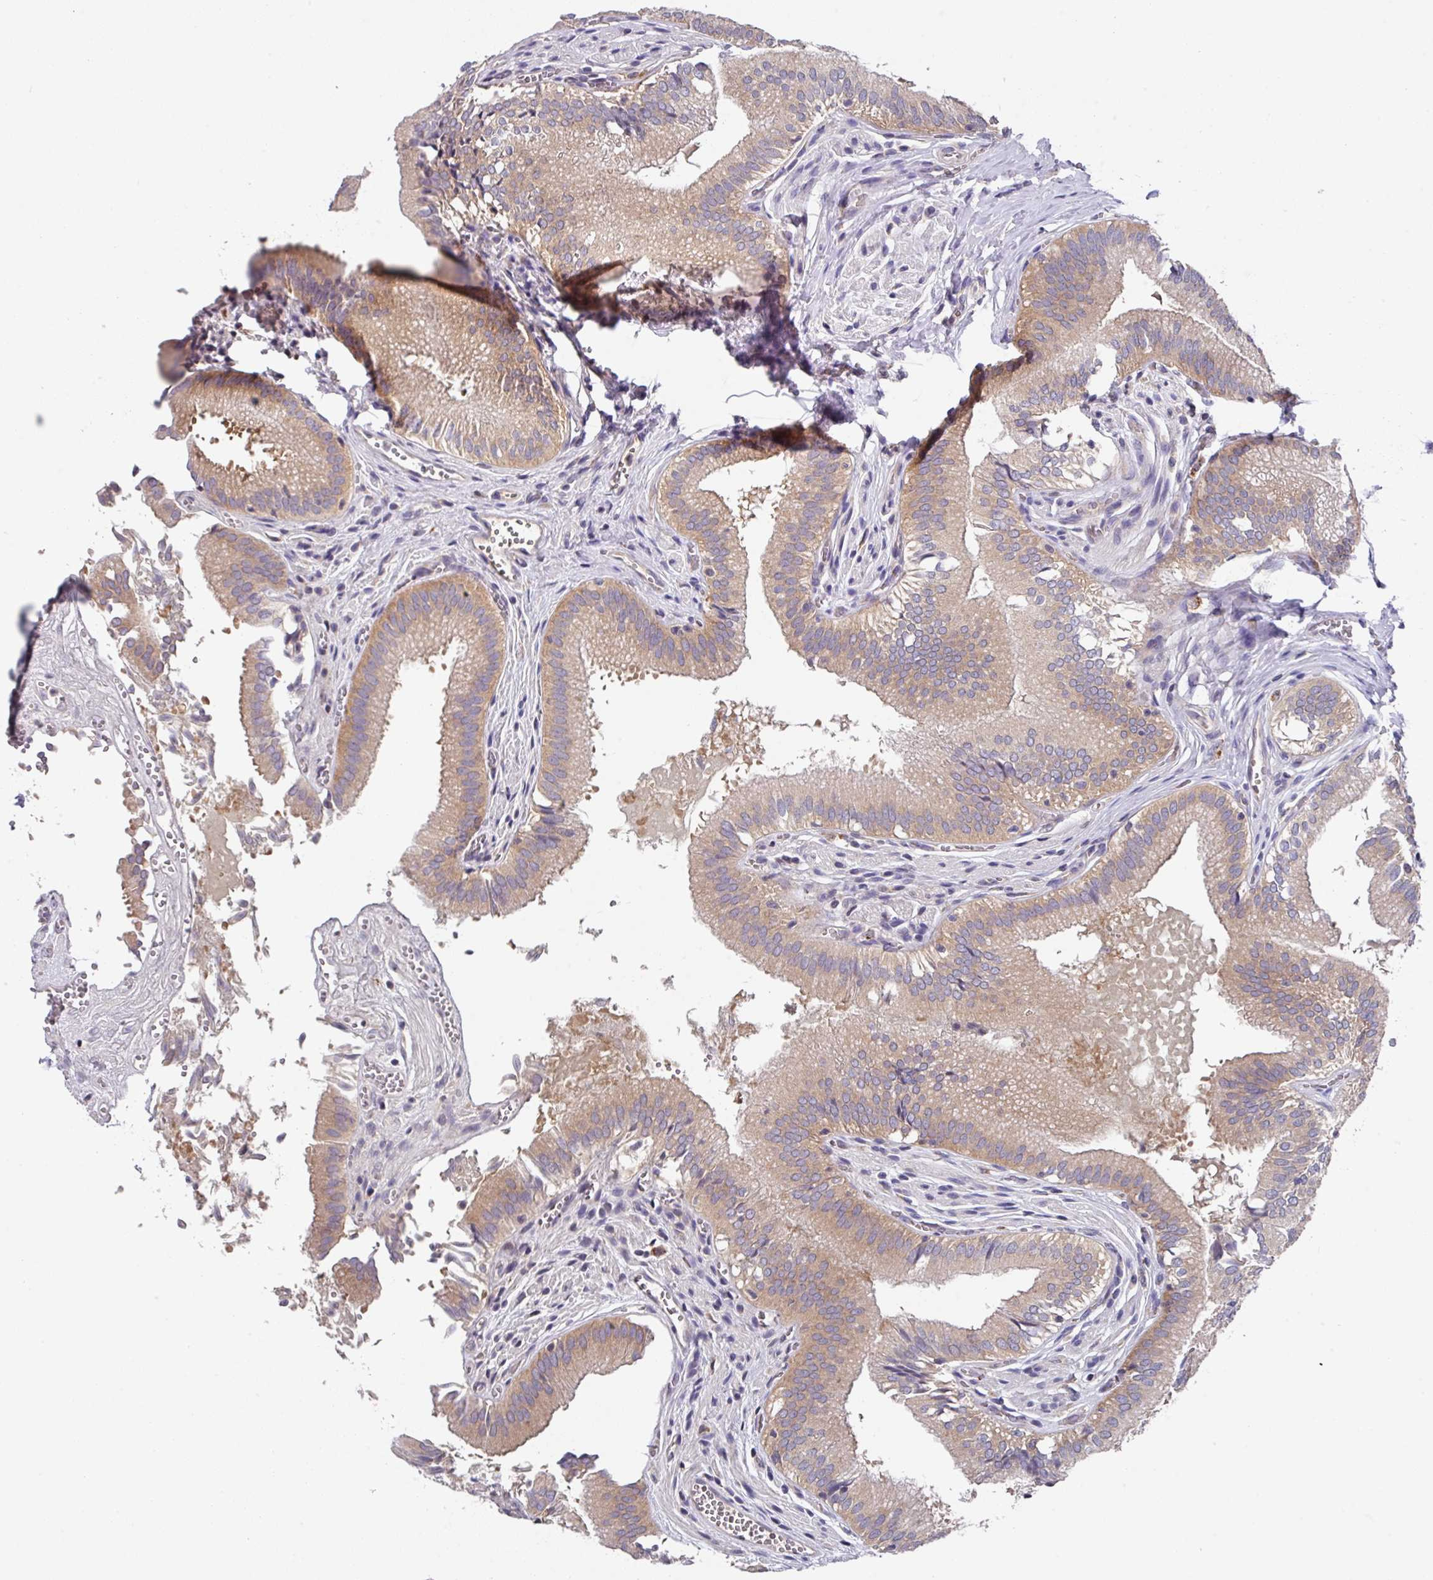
{"staining": {"intensity": "moderate", "quantity": ">75%", "location": "cytoplasmic/membranous"}, "tissue": "gallbladder", "cell_type": "Glandular cells", "image_type": "normal", "snomed": [{"axis": "morphology", "description": "Normal tissue, NOS"}, {"axis": "topography", "description": "Gallbladder"}, {"axis": "topography", "description": "Peripheral nerve tissue"}], "caption": "Moderate cytoplasmic/membranous expression for a protein is appreciated in about >75% of glandular cells of benign gallbladder using immunohistochemistry.", "gene": "EIF4B", "patient": {"sex": "male", "age": 17}}